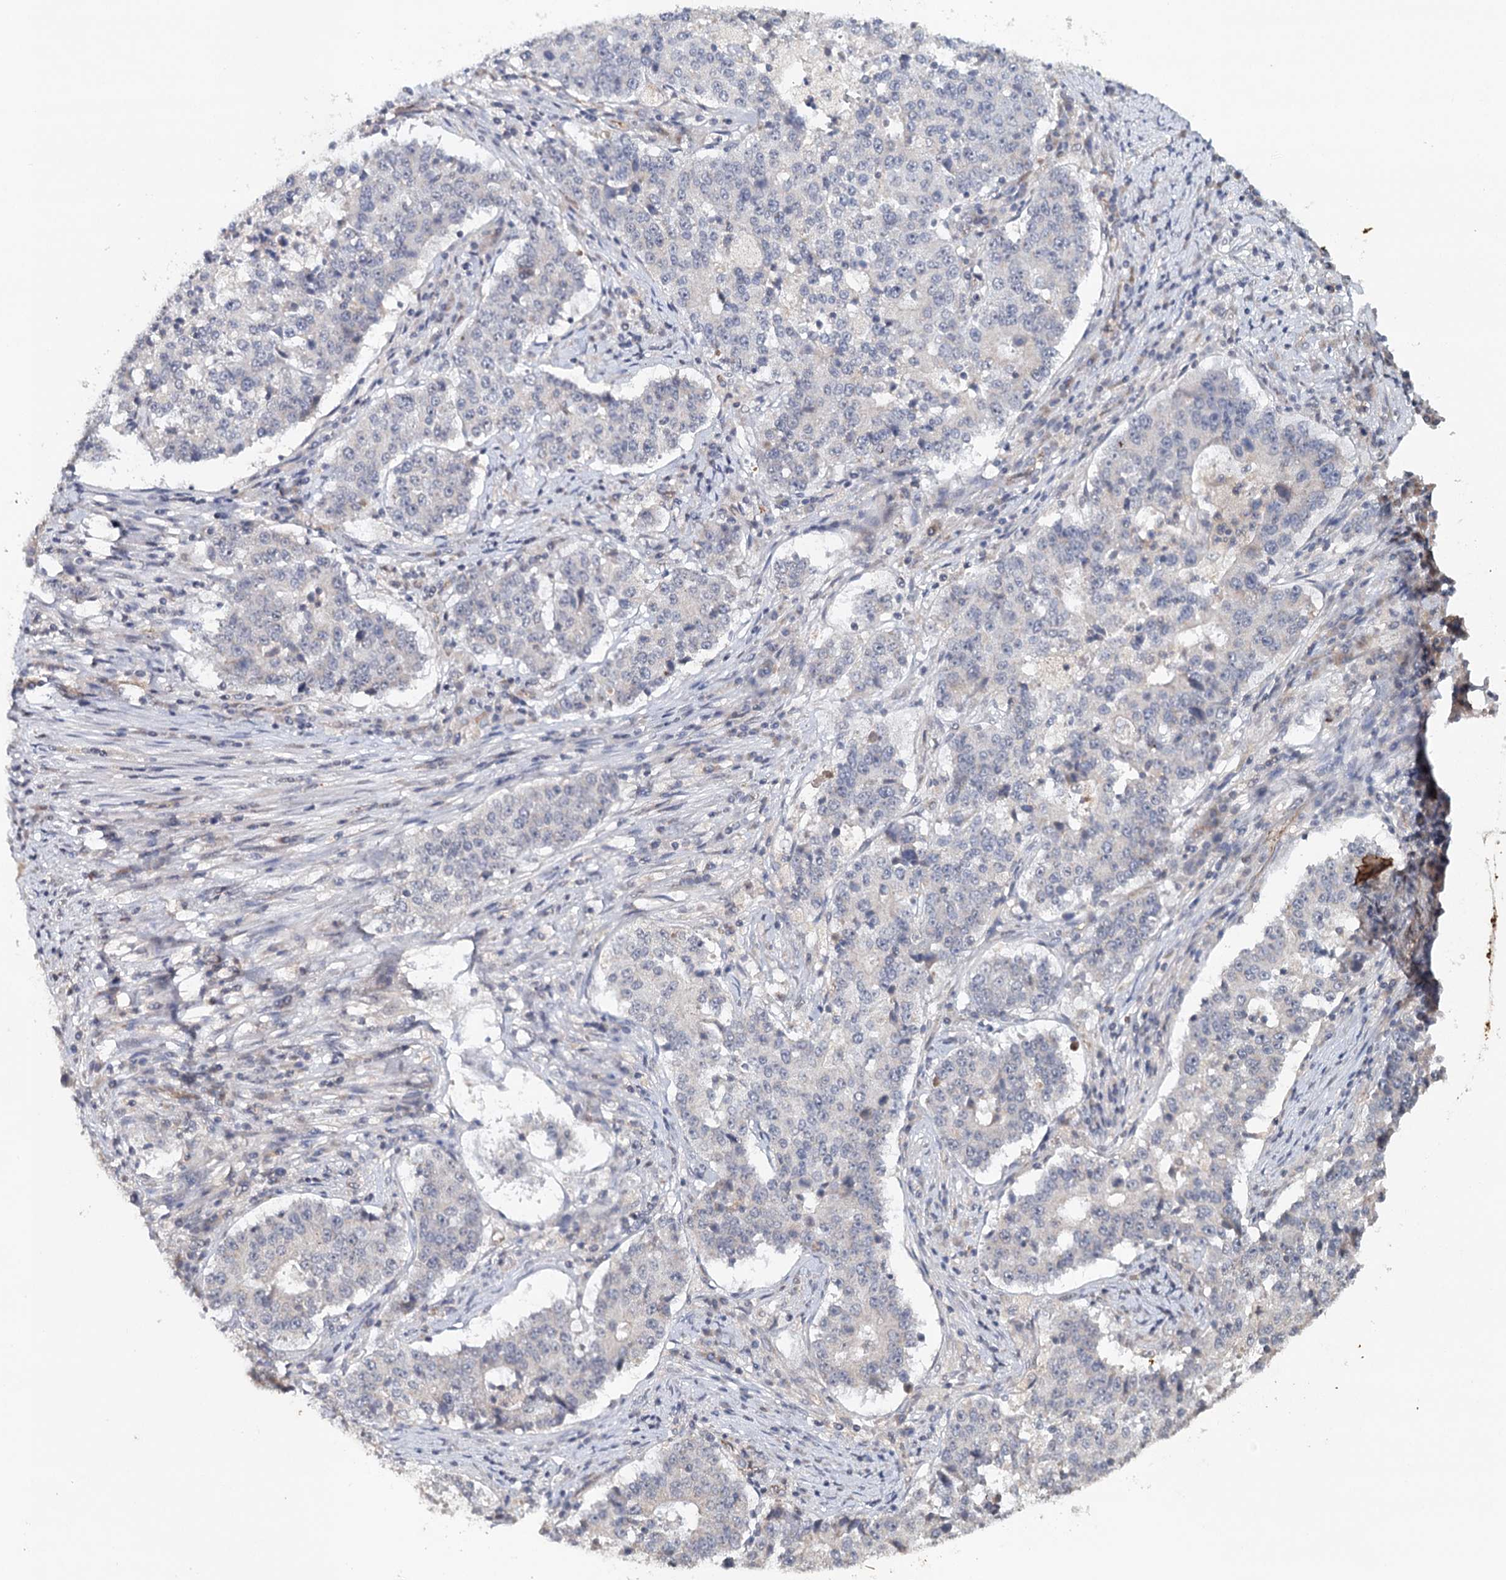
{"staining": {"intensity": "negative", "quantity": "none", "location": "none"}, "tissue": "stomach cancer", "cell_type": "Tumor cells", "image_type": "cancer", "snomed": [{"axis": "morphology", "description": "Adenocarcinoma, NOS"}, {"axis": "topography", "description": "Stomach"}], "caption": "Stomach adenocarcinoma stained for a protein using immunohistochemistry shows no positivity tumor cells.", "gene": "SYNPO", "patient": {"sex": "male", "age": 59}}